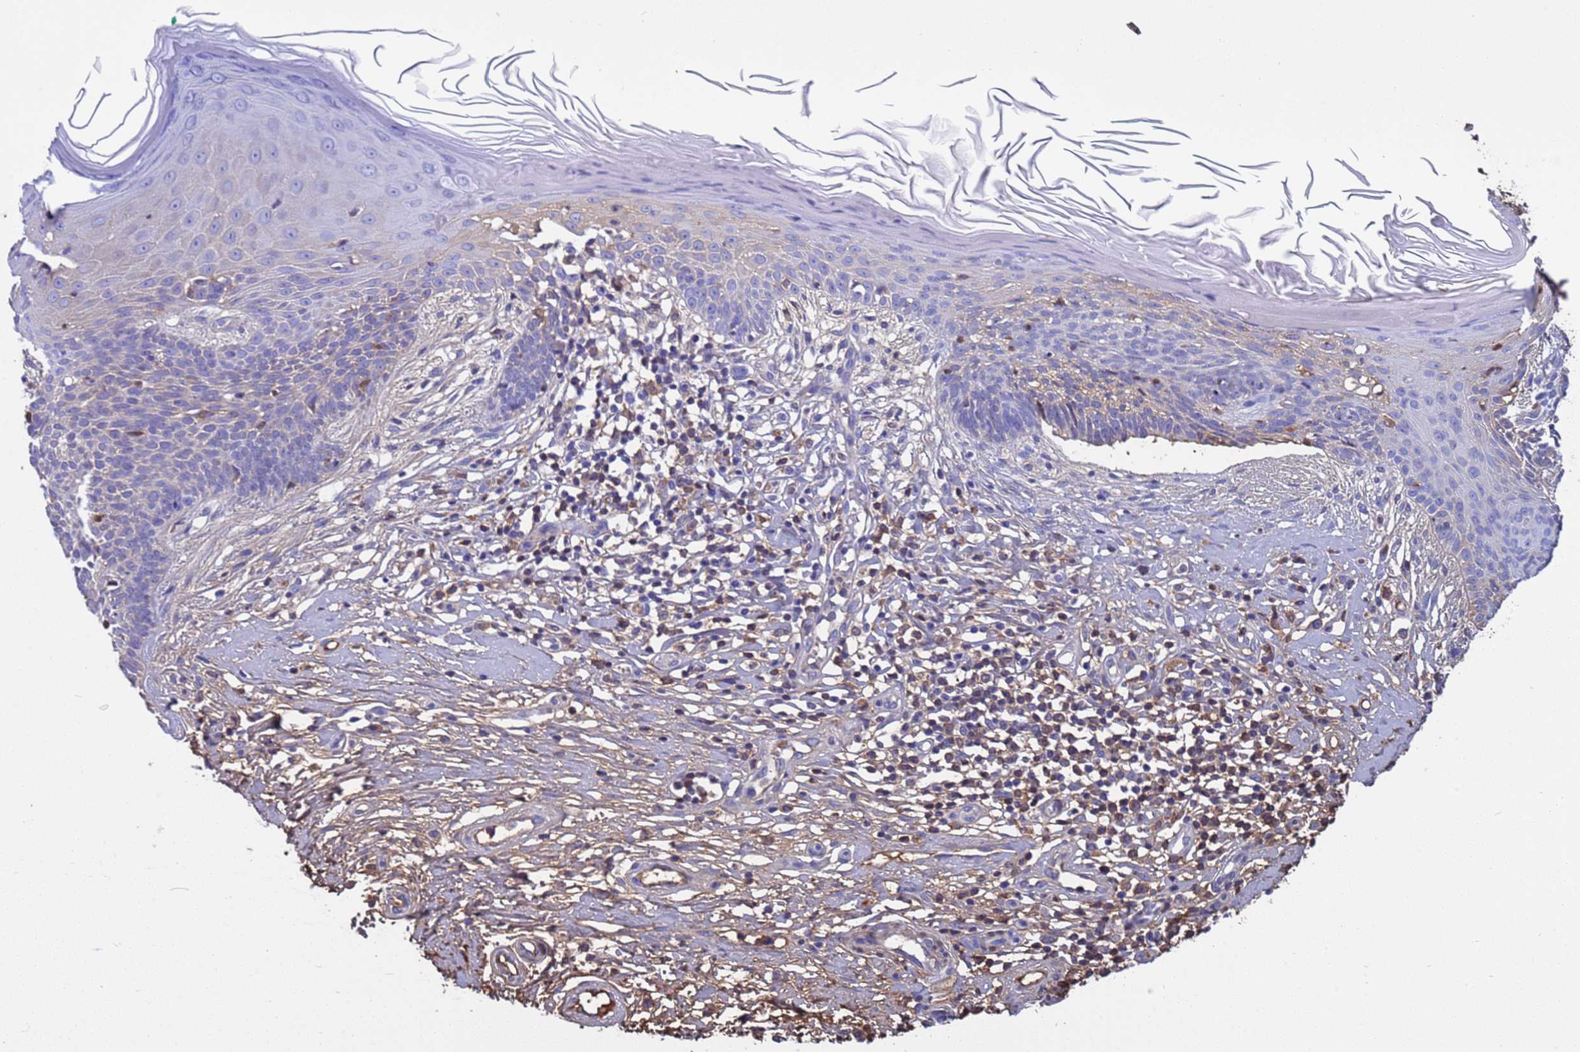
{"staining": {"intensity": "negative", "quantity": "none", "location": "none"}, "tissue": "skin cancer", "cell_type": "Tumor cells", "image_type": "cancer", "snomed": [{"axis": "morphology", "description": "Basal cell carcinoma"}, {"axis": "topography", "description": "Skin"}], "caption": "This image is of basal cell carcinoma (skin) stained with immunohistochemistry to label a protein in brown with the nuclei are counter-stained blue. There is no expression in tumor cells. The staining was performed using DAB to visualize the protein expression in brown, while the nuclei were stained in blue with hematoxylin (Magnification: 20x).", "gene": "H1-7", "patient": {"sex": "male", "age": 78}}